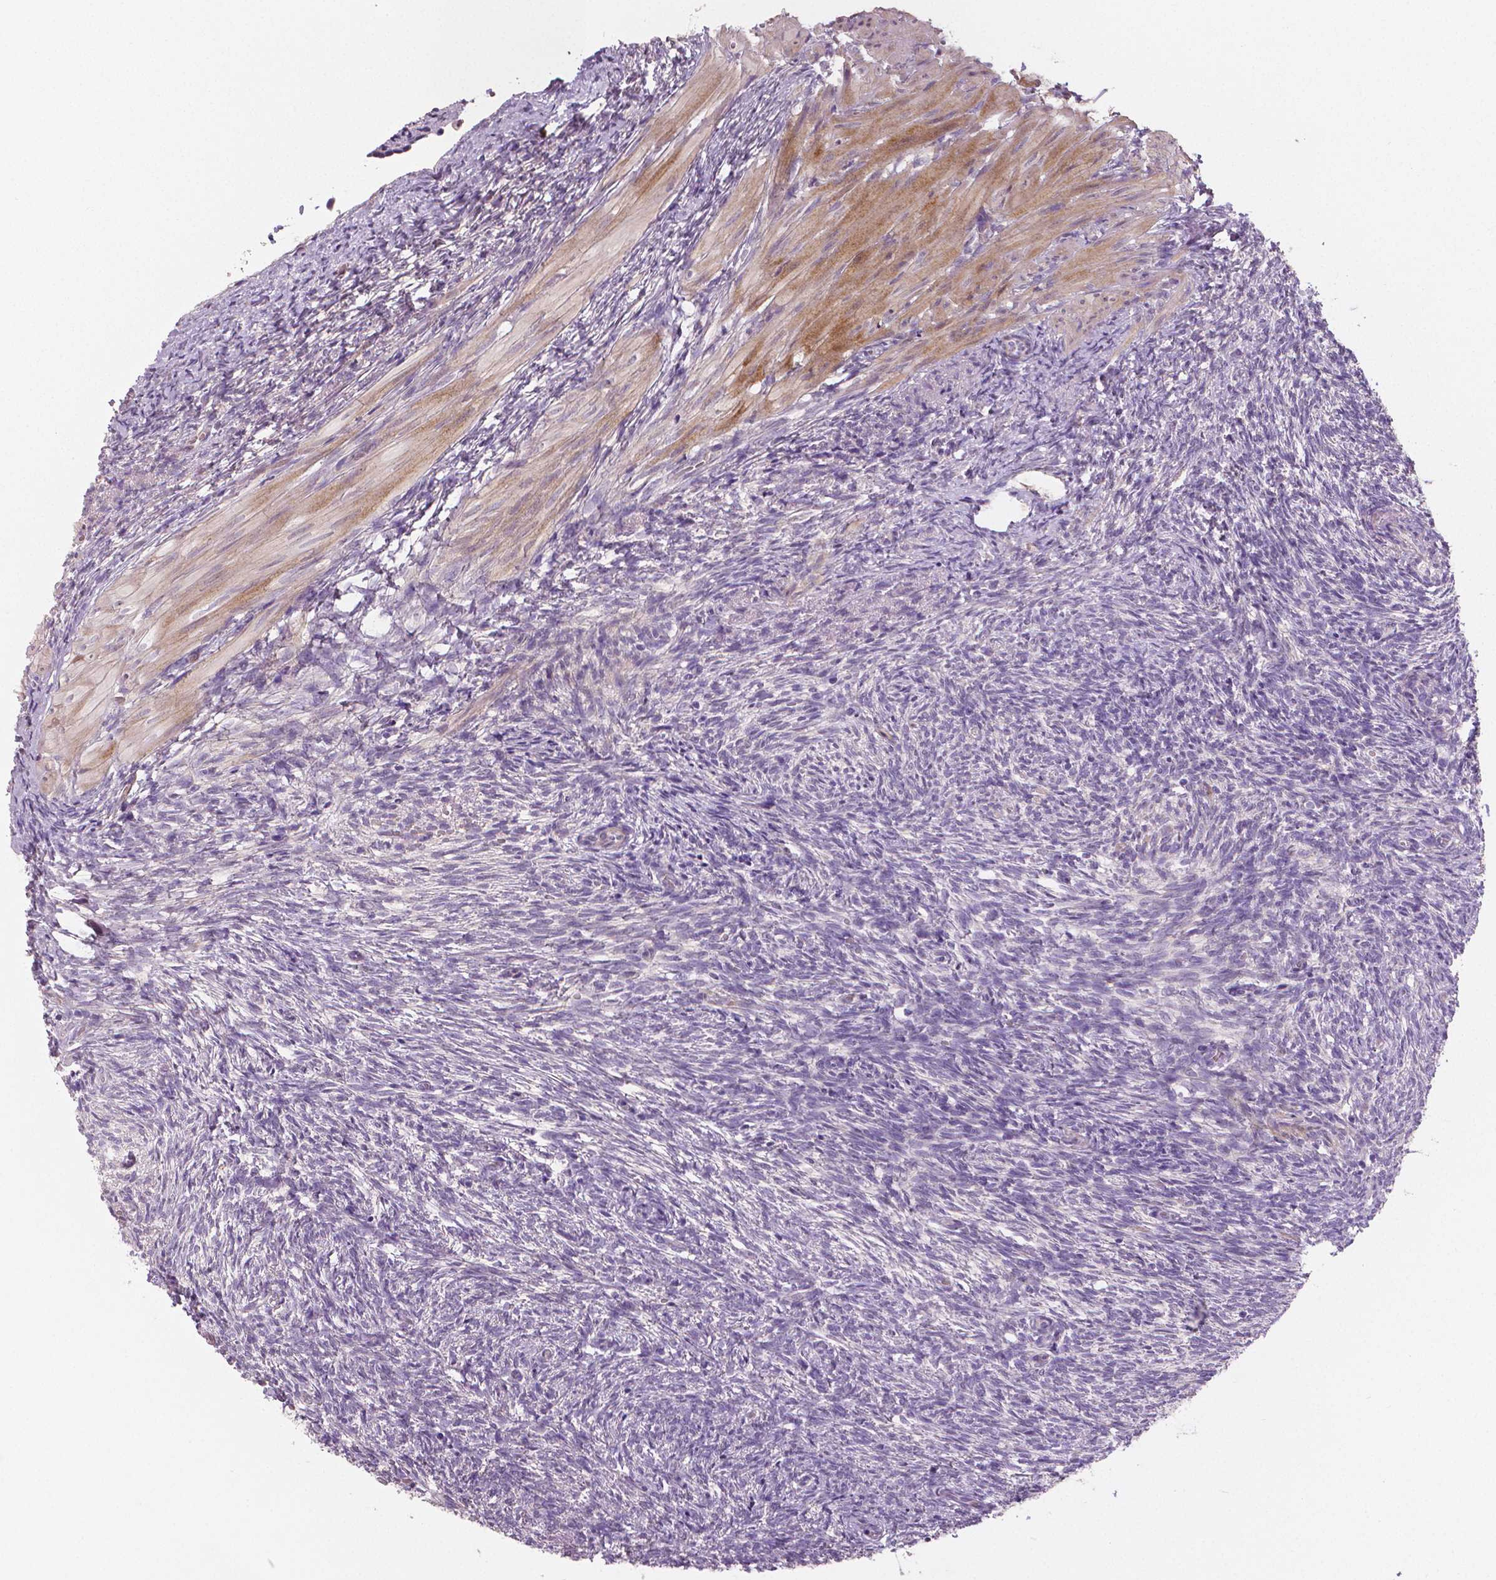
{"staining": {"intensity": "negative", "quantity": "none", "location": "none"}, "tissue": "ovary", "cell_type": "Follicle cells", "image_type": "normal", "snomed": [{"axis": "morphology", "description": "Normal tissue, NOS"}, {"axis": "topography", "description": "Ovary"}], "caption": "The micrograph reveals no staining of follicle cells in unremarkable ovary. The staining was performed using DAB (3,3'-diaminobenzidine) to visualize the protein expression in brown, while the nuclei were stained in blue with hematoxylin (Magnification: 20x).", "gene": "FLT1", "patient": {"sex": "female", "age": 46}}